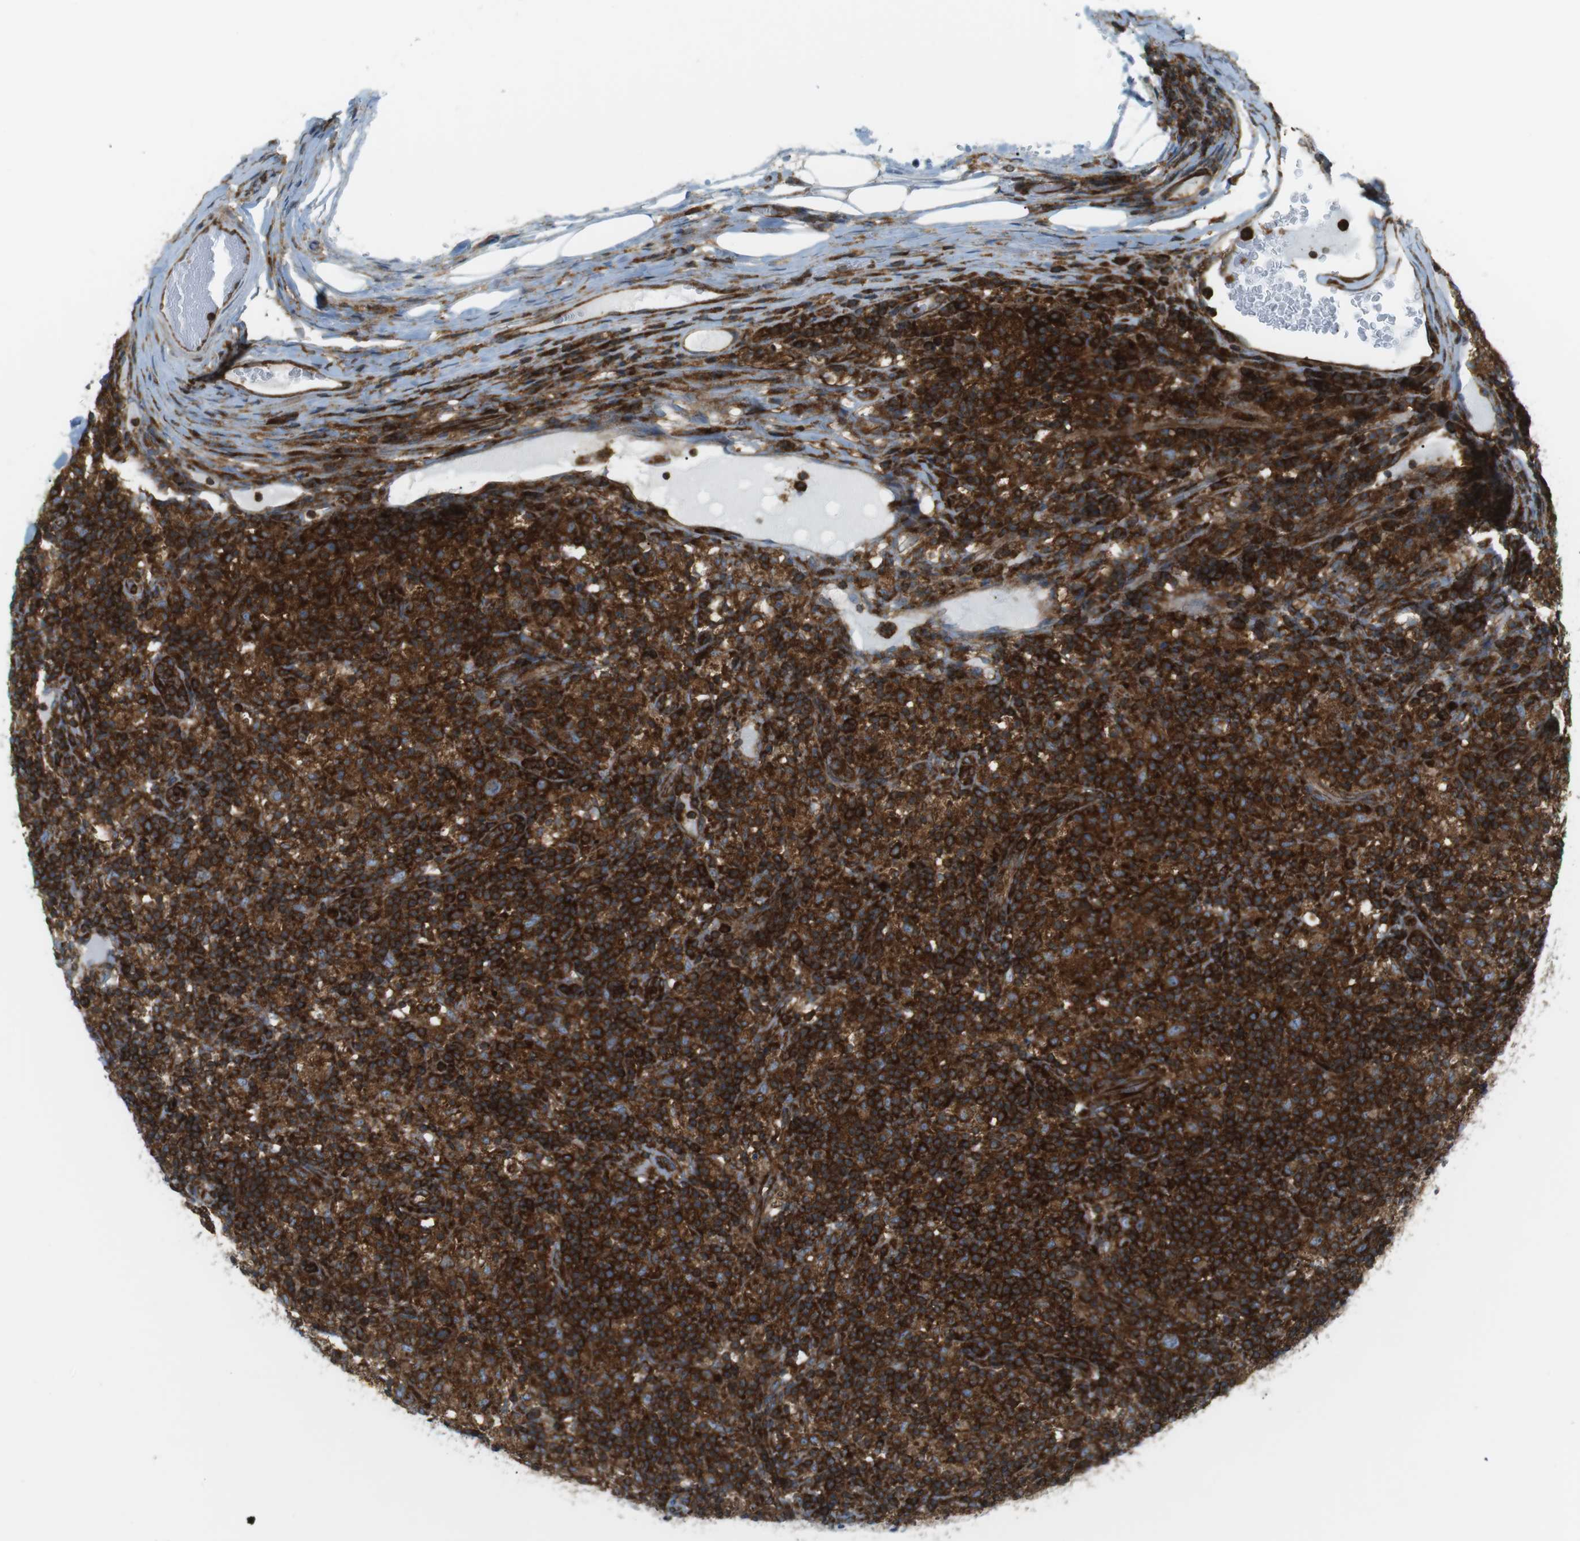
{"staining": {"intensity": "strong", "quantity": ">75%", "location": "cytoplasmic/membranous"}, "tissue": "lymphoma", "cell_type": "Tumor cells", "image_type": "cancer", "snomed": [{"axis": "morphology", "description": "Hodgkin's disease, NOS"}, {"axis": "topography", "description": "Lymph node"}], "caption": "High-magnification brightfield microscopy of Hodgkin's disease stained with DAB (3,3'-diaminobenzidine) (brown) and counterstained with hematoxylin (blue). tumor cells exhibit strong cytoplasmic/membranous expression is identified in about>75% of cells.", "gene": "FLII", "patient": {"sex": "male", "age": 70}}